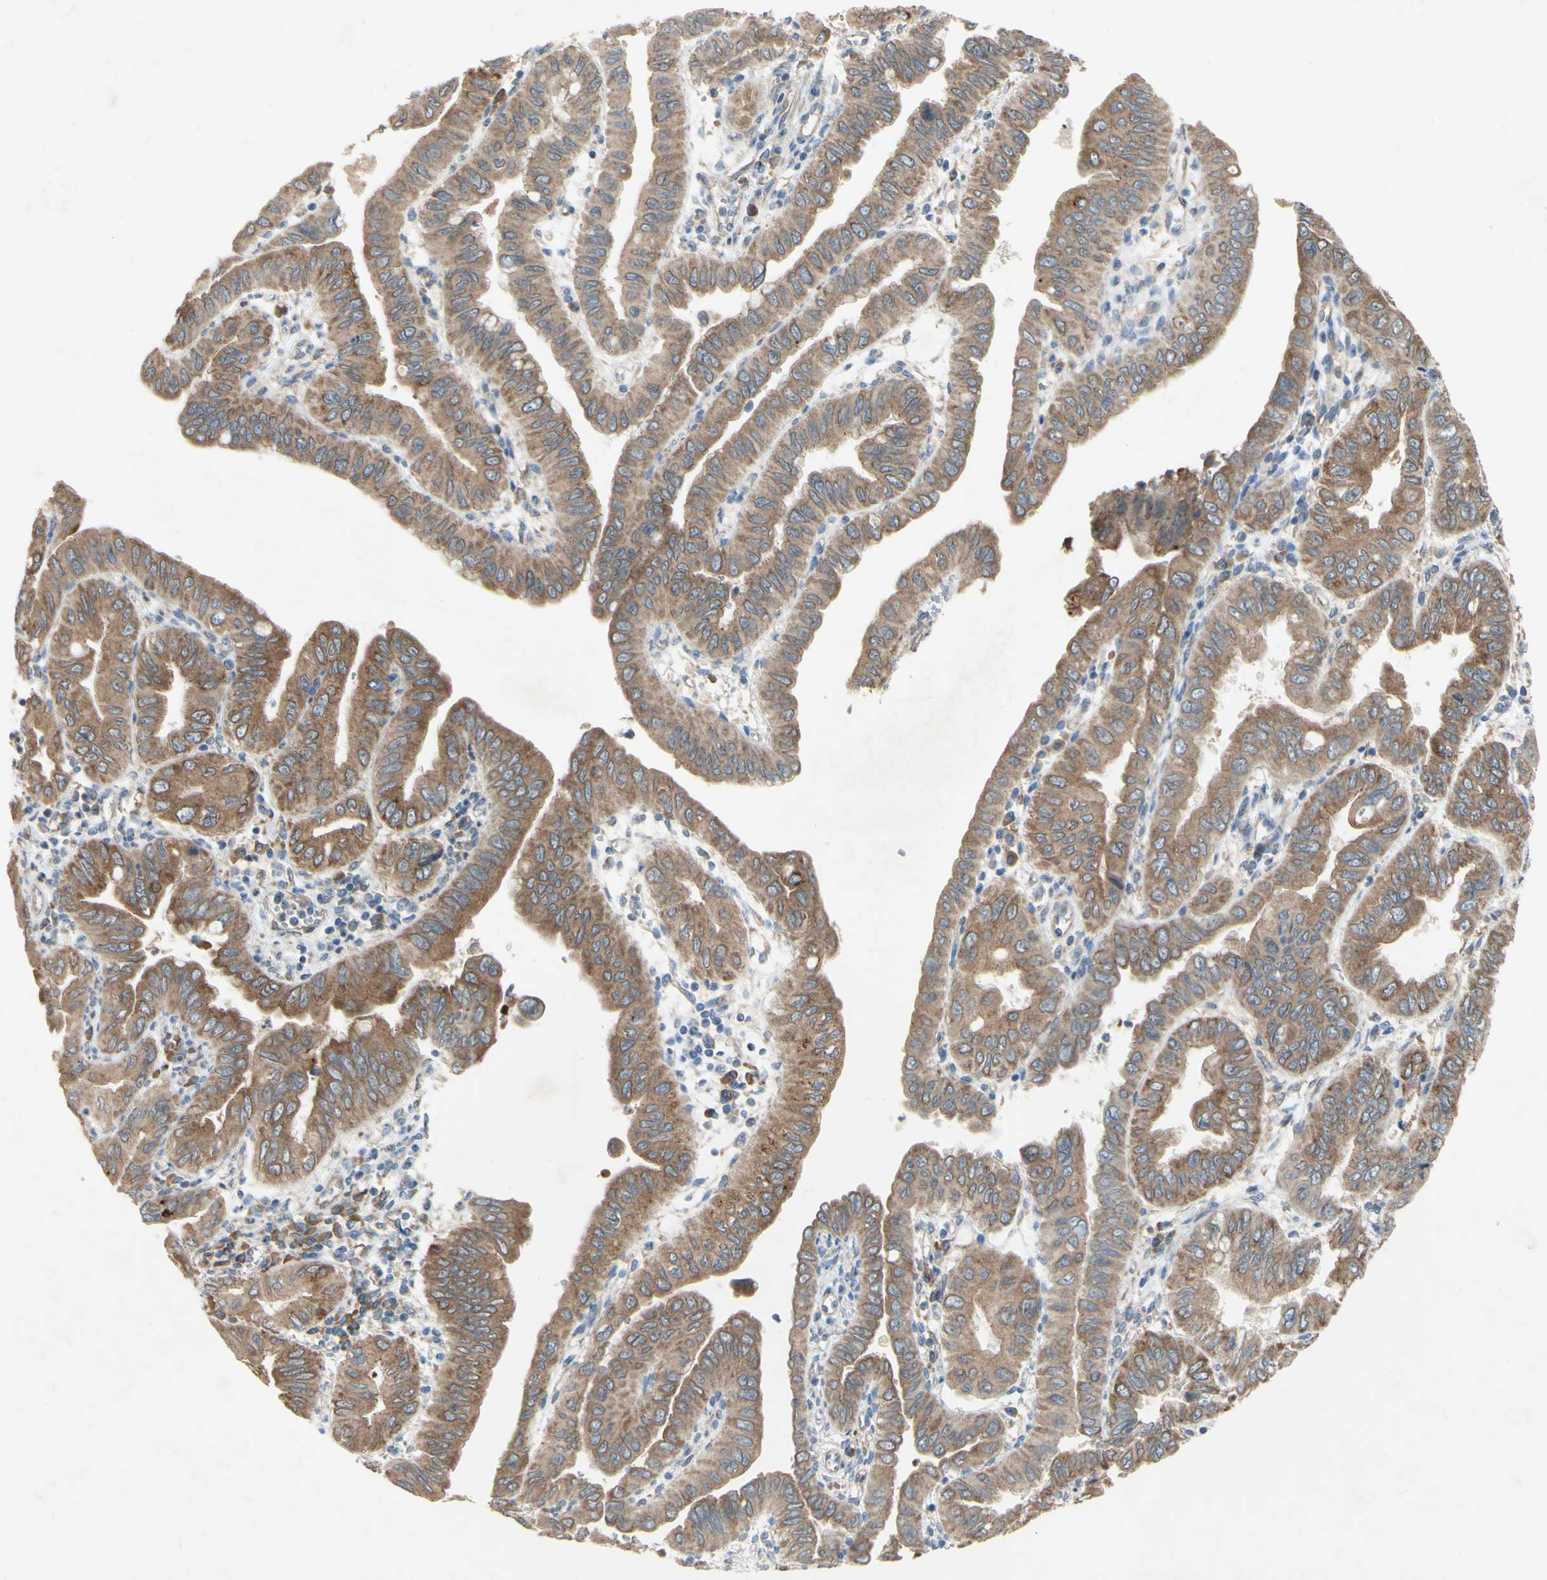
{"staining": {"intensity": "moderate", "quantity": ">75%", "location": "cytoplasmic/membranous"}, "tissue": "pancreatic cancer", "cell_type": "Tumor cells", "image_type": "cancer", "snomed": [{"axis": "morphology", "description": "Normal tissue, NOS"}, {"axis": "topography", "description": "Lymph node"}], "caption": "Immunohistochemical staining of human pancreatic cancer reveals moderate cytoplasmic/membranous protein staining in approximately >75% of tumor cells. The staining is performed using DAB brown chromogen to label protein expression. The nuclei are counter-stained blue using hematoxylin.", "gene": "PDGFB", "patient": {"sex": "male", "age": 50}}